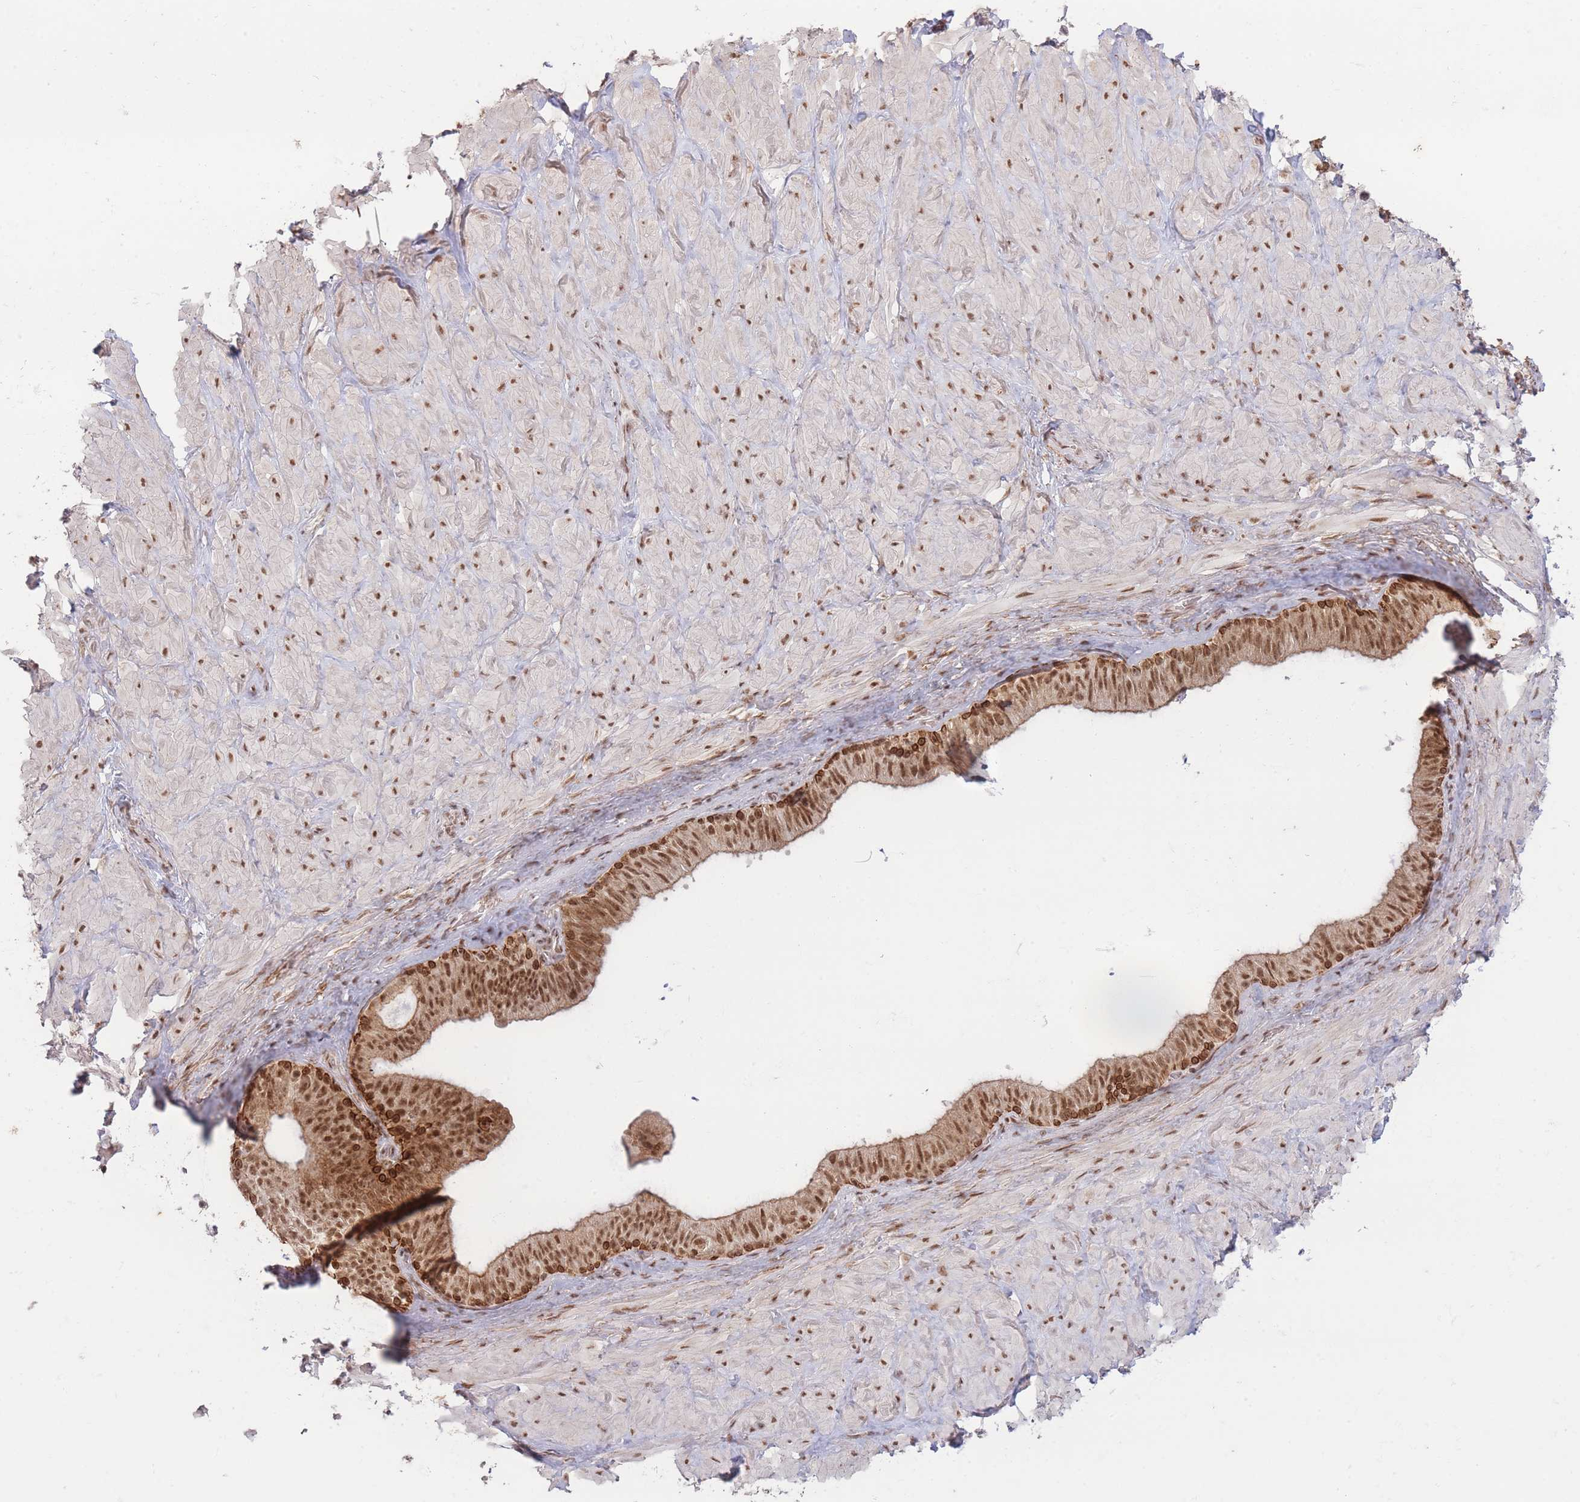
{"staining": {"intensity": "moderate", "quantity": ">75%", "location": "nuclear"}, "tissue": "soft tissue", "cell_type": "Fibroblasts", "image_type": "normal", "snomed": [{"axis": "morphology", "description": "Normal tissue, NOS"}, {"axis": "topography", "description": "Soft tissue"}, {"axis": "topography", "description": "Vascular tissue"}], "caption": "IHC staining of unremarkable soft tissue, which shows medium levels of moderate nuclear expression in about >75% of fibroblasts indicating moderate nuclear protein positivity. The staining was performed using DAB (brown) for protein detection and nuclei were counterstained in hematoxylin (blue).", "gene": "CARD8", "patient": {"sex": "male", "age": 41}}